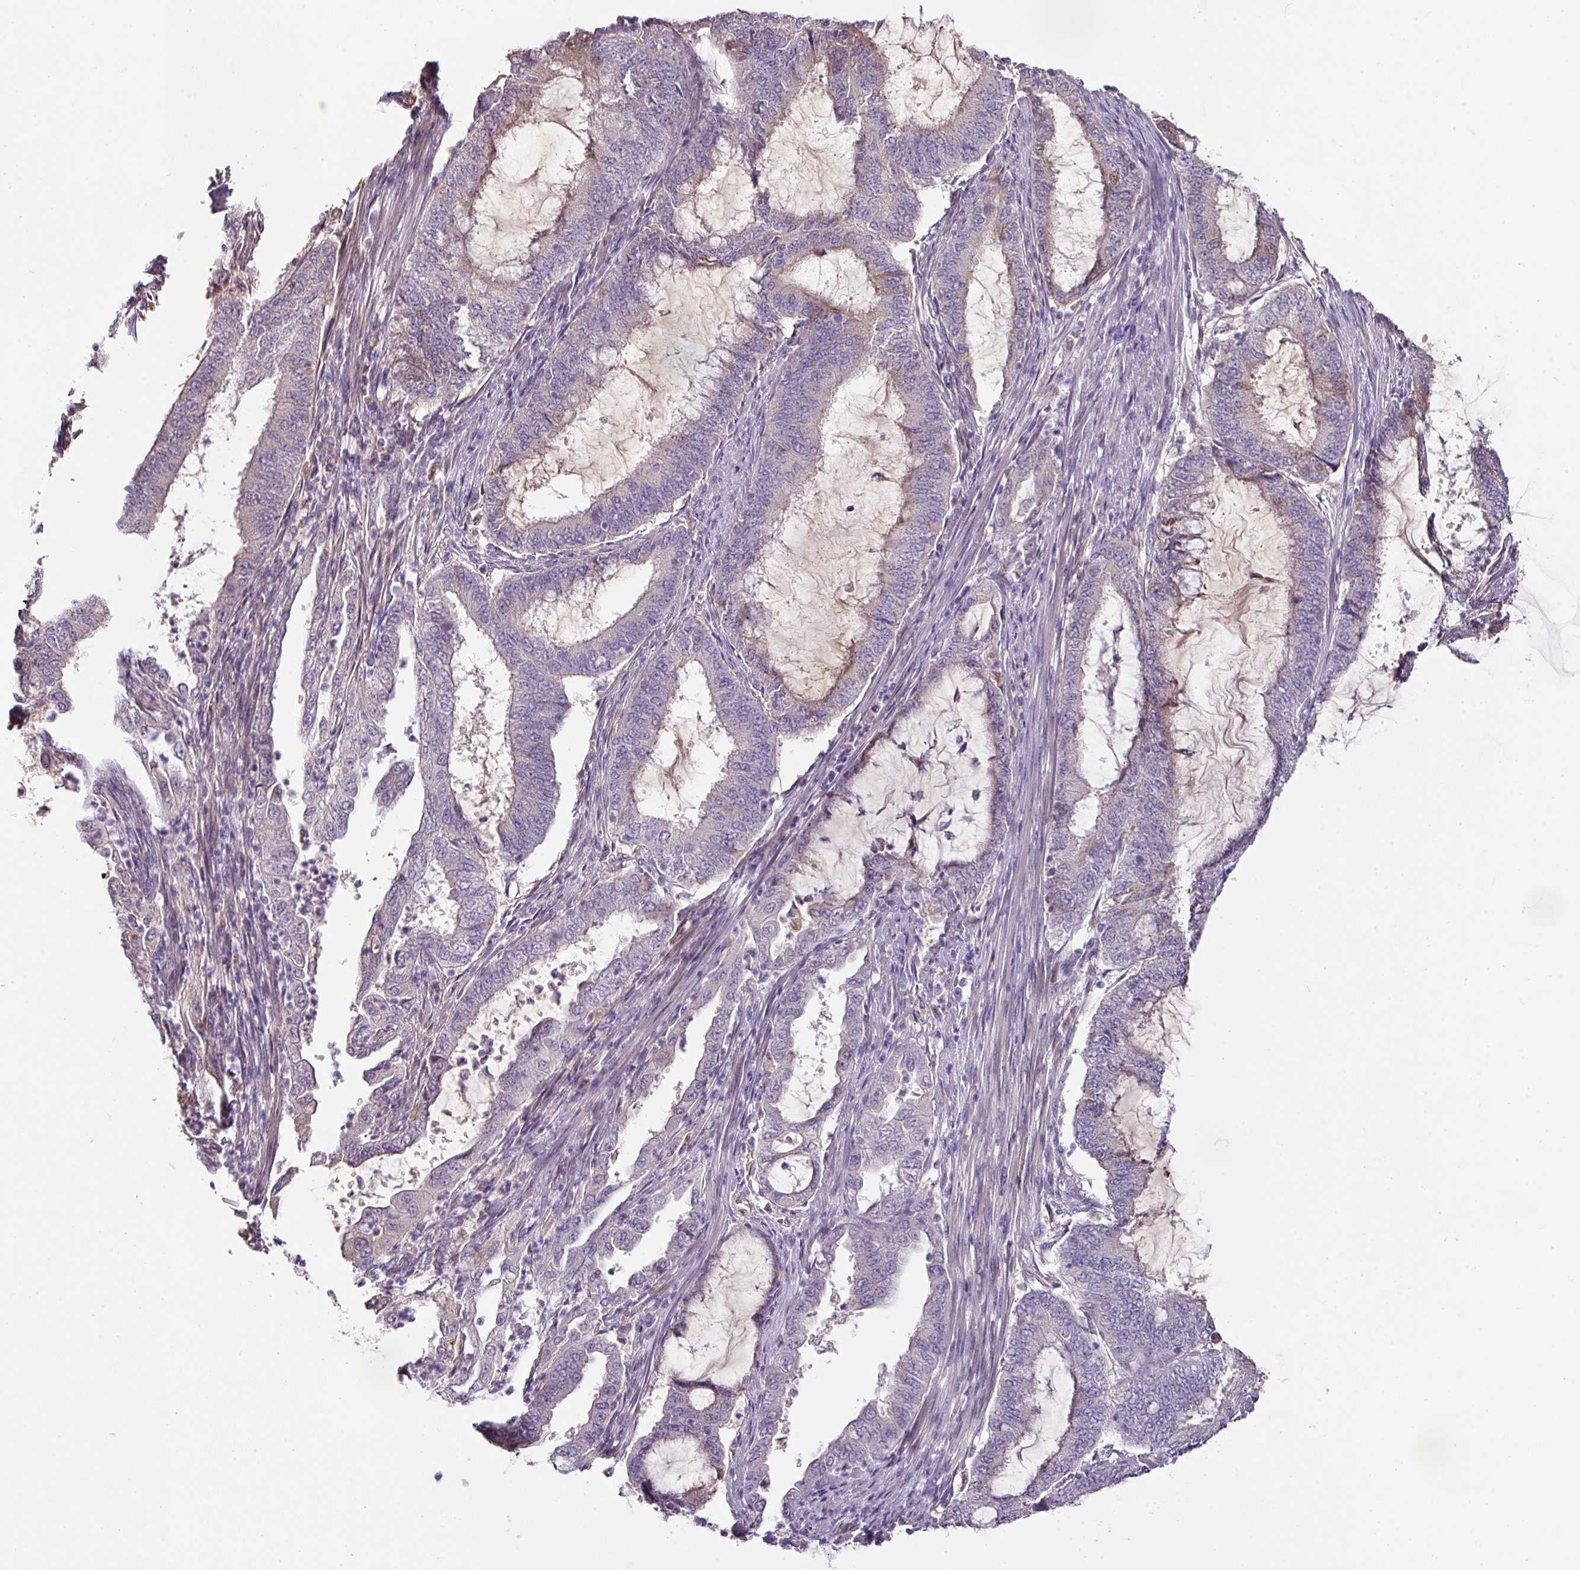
{"staining": {"intensity": "negative", "quantity": "none", "location": "none"}, "tissue": "endometrial cancer", "cell_type": "Tumor cells", "image_type": "cancer", "snomed": [{"axis": "morphology", "description": "Adenocarcinoma, NOS"}, {"axis": "topography", "description": "Endometrium"}], "caption": "A high-resolution histopathology image shows immunohistochemistry staining of endometrial cancer, which demonstrates no significant positivity in tumor cells. Brightfield microscopy of IHC stained with DAB (3,3'-diaminobenzidine) (brown) and hematoxylin (blue), captured at high magnification.", "gene": "CCZ1", "patient": {"sex": "female", "age": 51}}